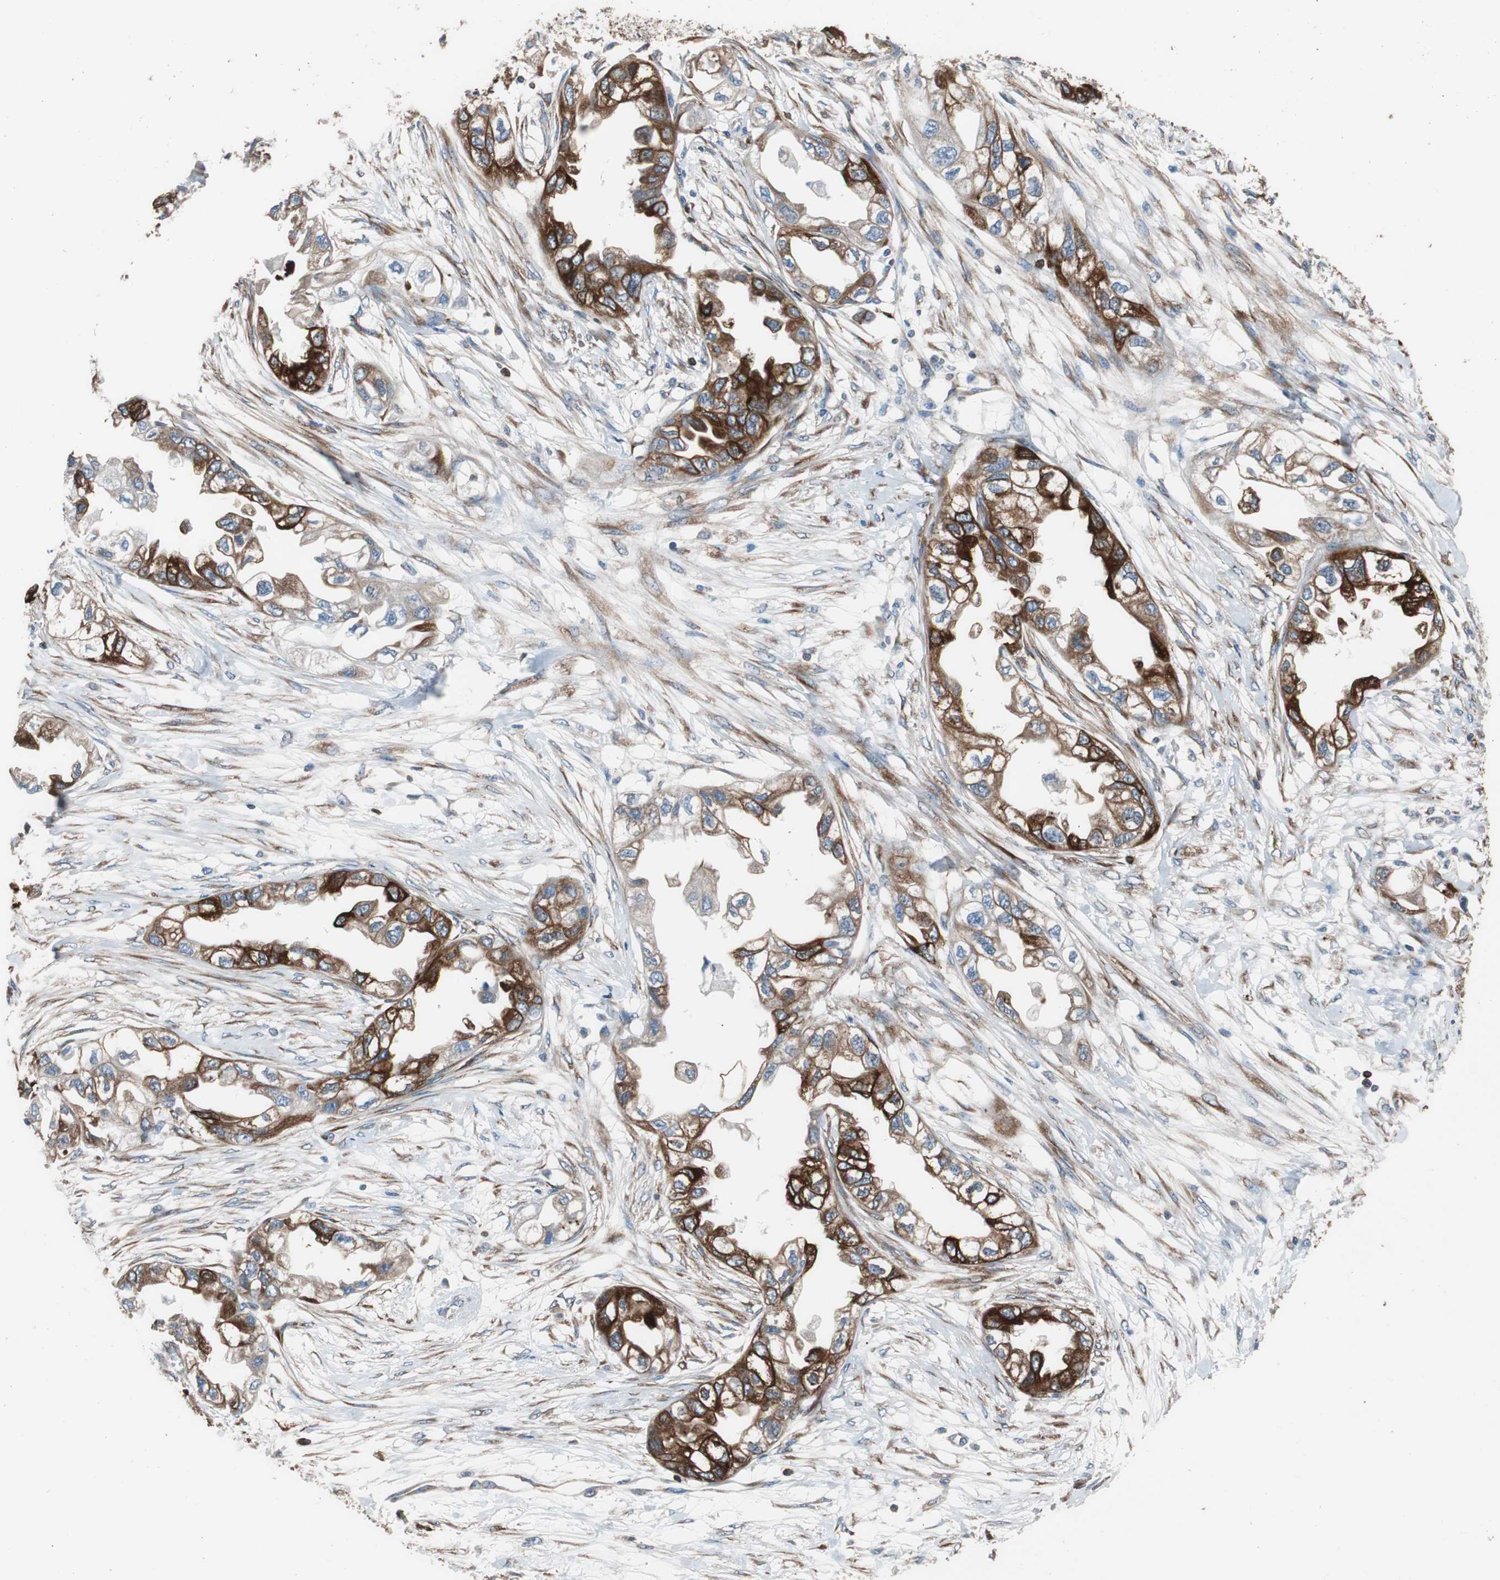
{"staining": {"intensity": "strong", "quantity": ">75%", "location": "cytoplasmic/membranous"}, "tissue": "endometrial cancer", "cell_type": "Tumor cells", "image_type": "cancer", "snomed": [{"axis": "morphology", "description": "Adenocarcinoma, NOS"}, {"axis": "topography", "description": "Endometrium"}], "caption": "Adenocarcinoma (endometrial) stained for a protein (brown) exhibits strong cytoplasmic/membranous positive expression in approximately >75% of tumor cells.", "gene": "PBXIP1", "patient": {"sex": "female", "age": 67}}